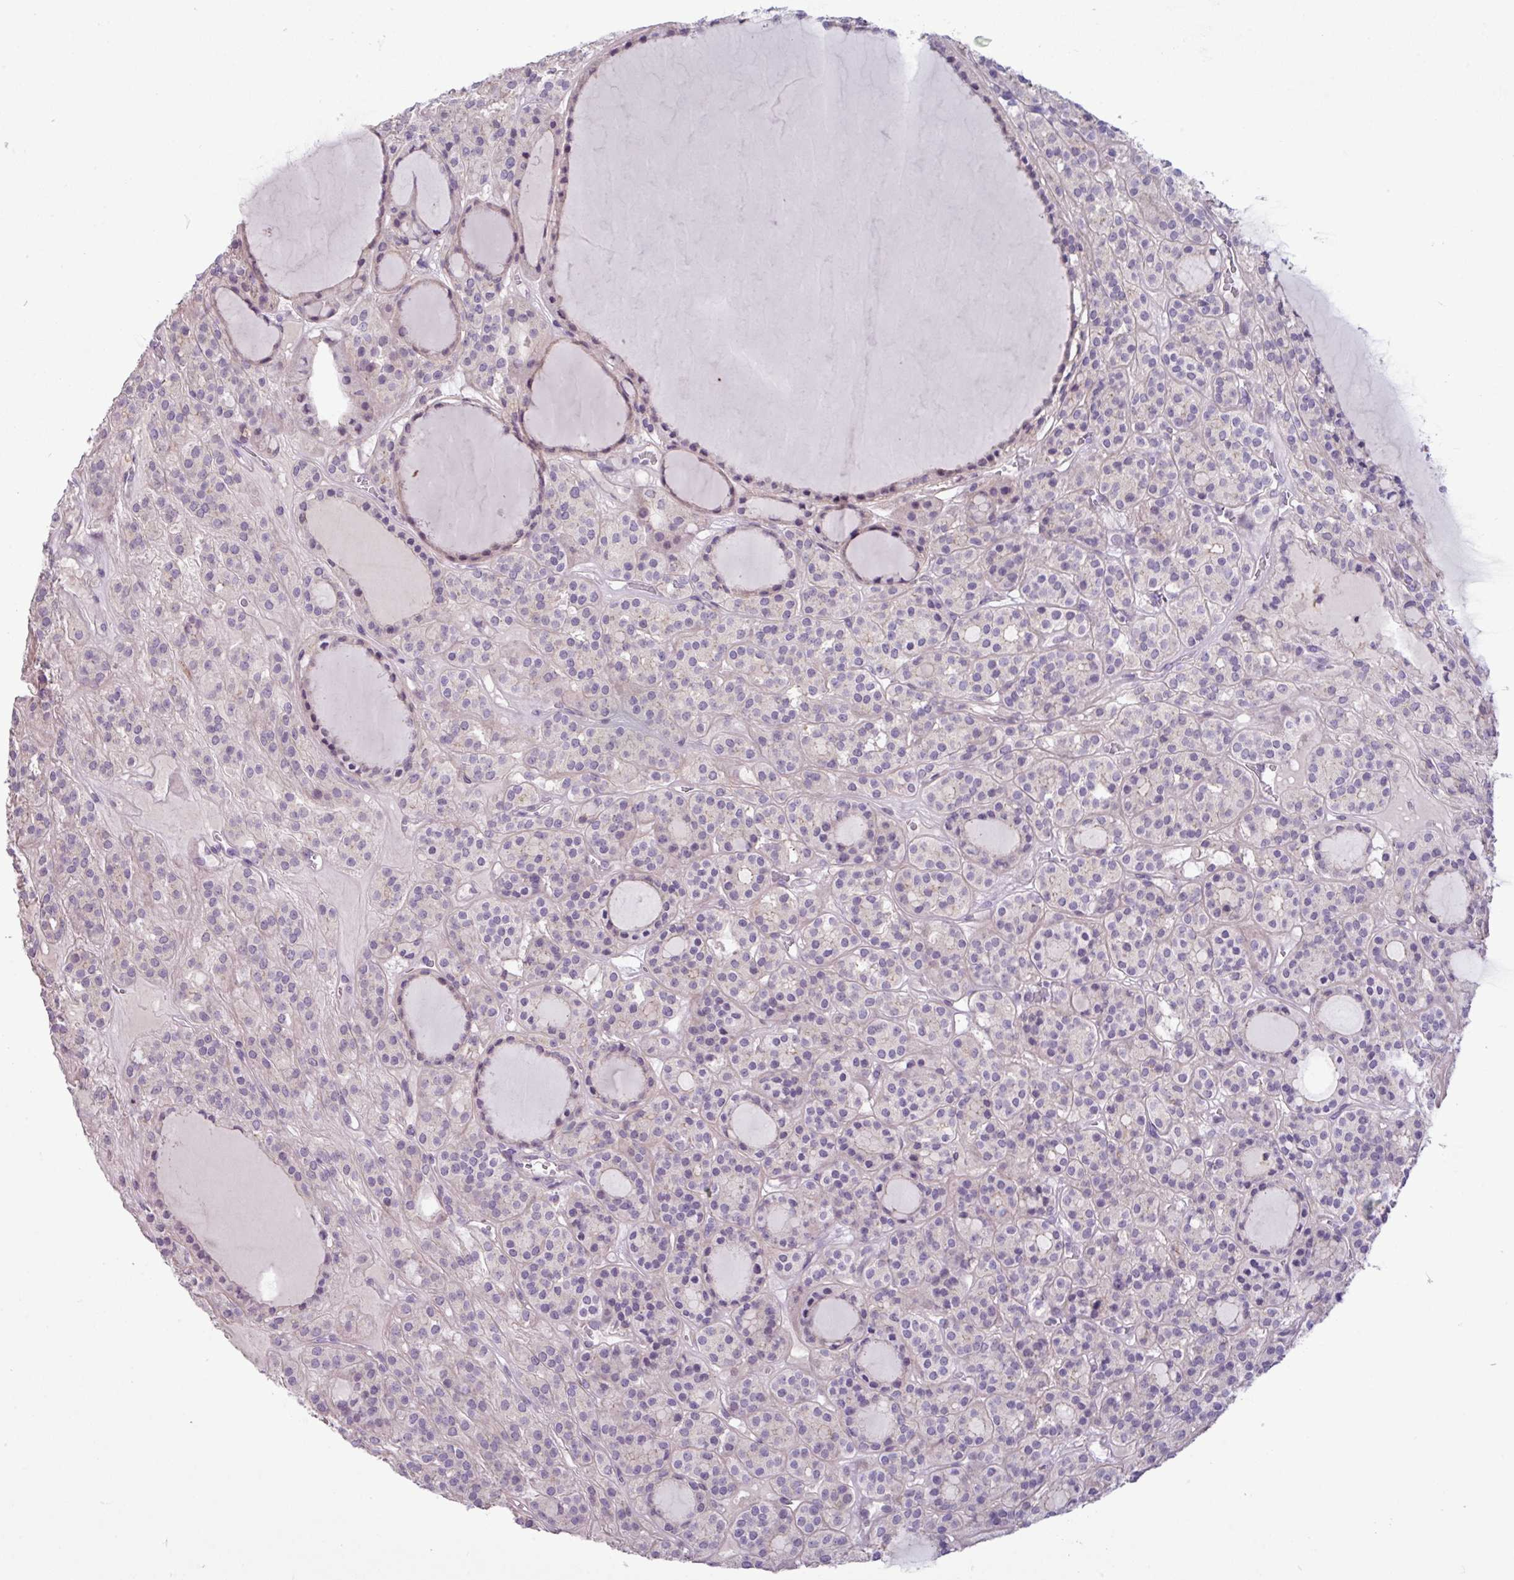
{"staining": {"intensity": "negative", "quantity": "none", "location": "none"}, "tissue": "thyroid cancer", "cell_type": "Tumor cells", "image_type": "cancer", "snomed": [{"axis": "morphology", "description": "Follicular adenoma carcinoma, NOS"}, {"axis": "topography", "description": "Thyroid gland"}], "caption": "Follicular adenoma carcinoma (thyroid) was stained to show a protein in brown. There is no significant staining in tumor cells.", "gene": "PNLDC1", "patient": {"sex": "female", "age": 63}}